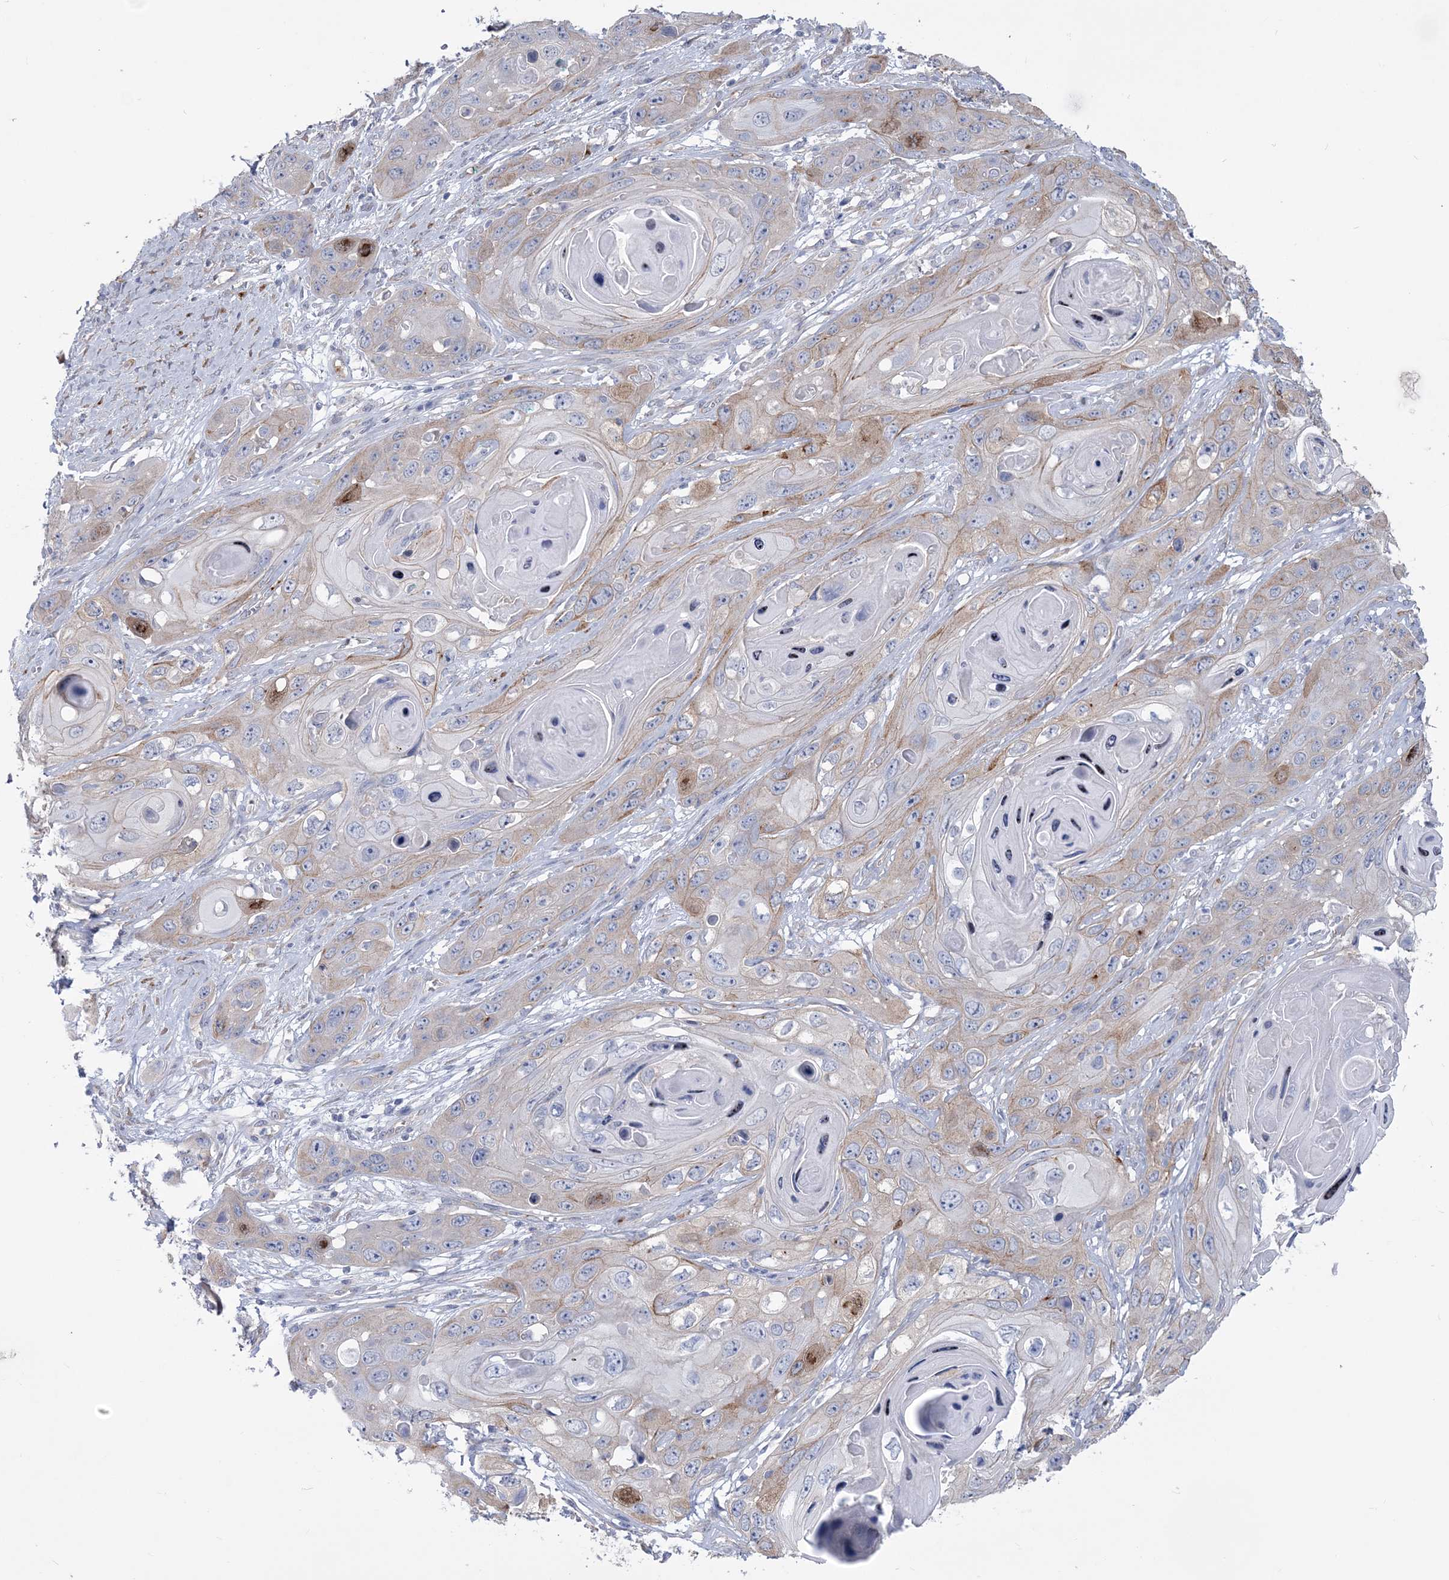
{"staining": {"intensity": "moderate", "quantity": "<25%", "location": "cytoplasmic/membranous,nuclear"}, "tissue": "skin cancer", "cell_type": "Tumor cells", "image_type": "cancer", "snomed": [{"axis": "morphology", "description": "Squamous cell carcinoma, NOS"}, {"axis": "topography", "description": "Skin"}], "caption": "A photomicrograph of human squamous cell carcinoma (skin) stained for a protein shows moderate cytoplasmic/membranous and nuclear brown staining in tumor cells.", "gene": "RAB11FIP5", "patient": {"sex": "male", "age": 55}}